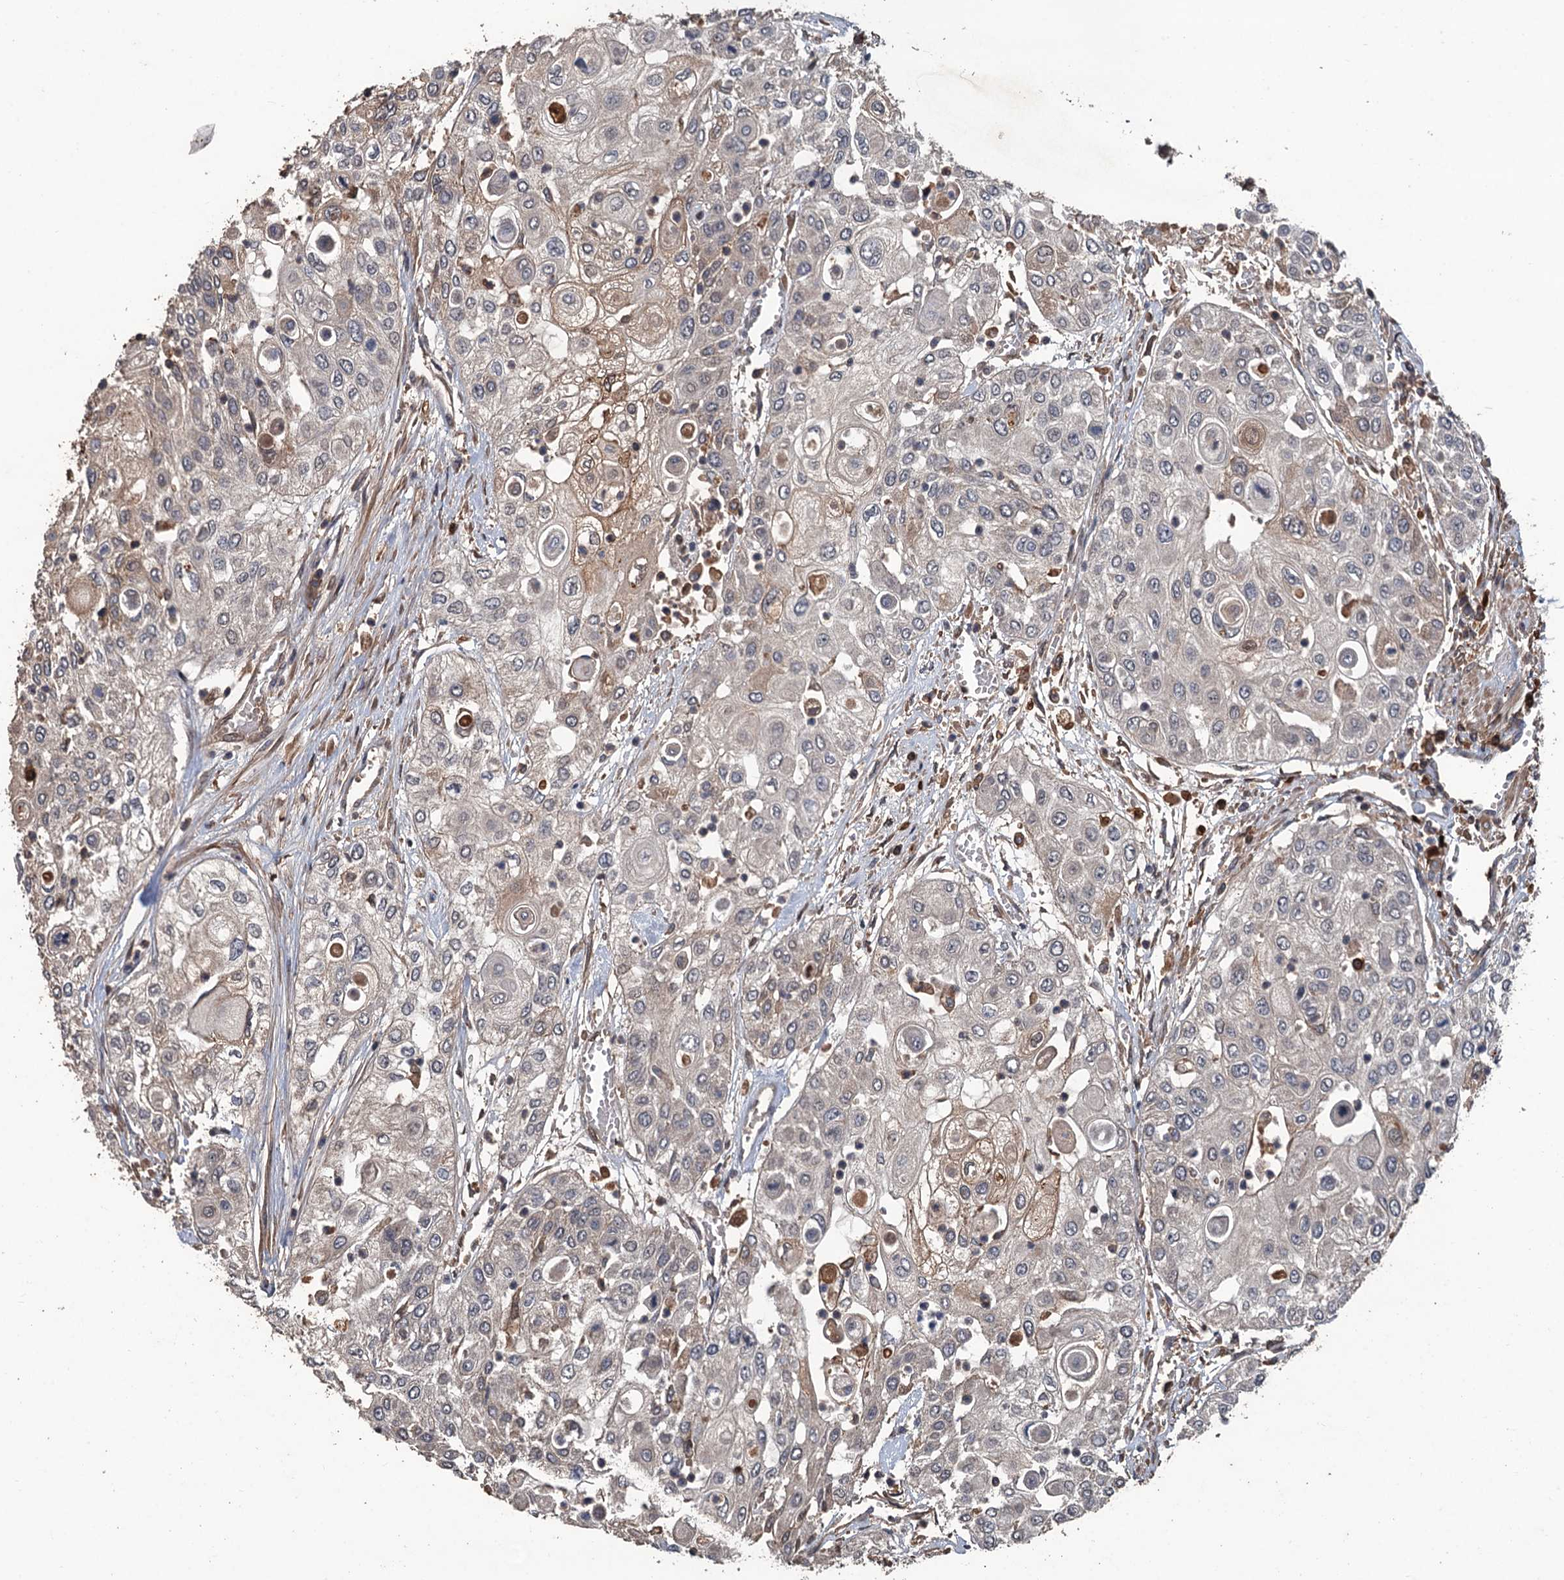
{"staining": {"intensity": "weak", "quantity": "<25%", "location": "cytoplasmic/membranous,nuclear"}, "tissue": "urothelial cancer", "cell_type": "Tumor cells", "image_type": "cancer", "snomed": [{"axis": "morphology", "description": "Urothelial carcinoma, High grade"}, {"axis": "topography", "description": "Urinary bladder"}], "caption": "Immunohistochemistry (IHC) of human urothelial cancer demonstrates no expression in tumor cells.", "gene": "ZNF438", "patient": {"sex": "female", "age": 79}}